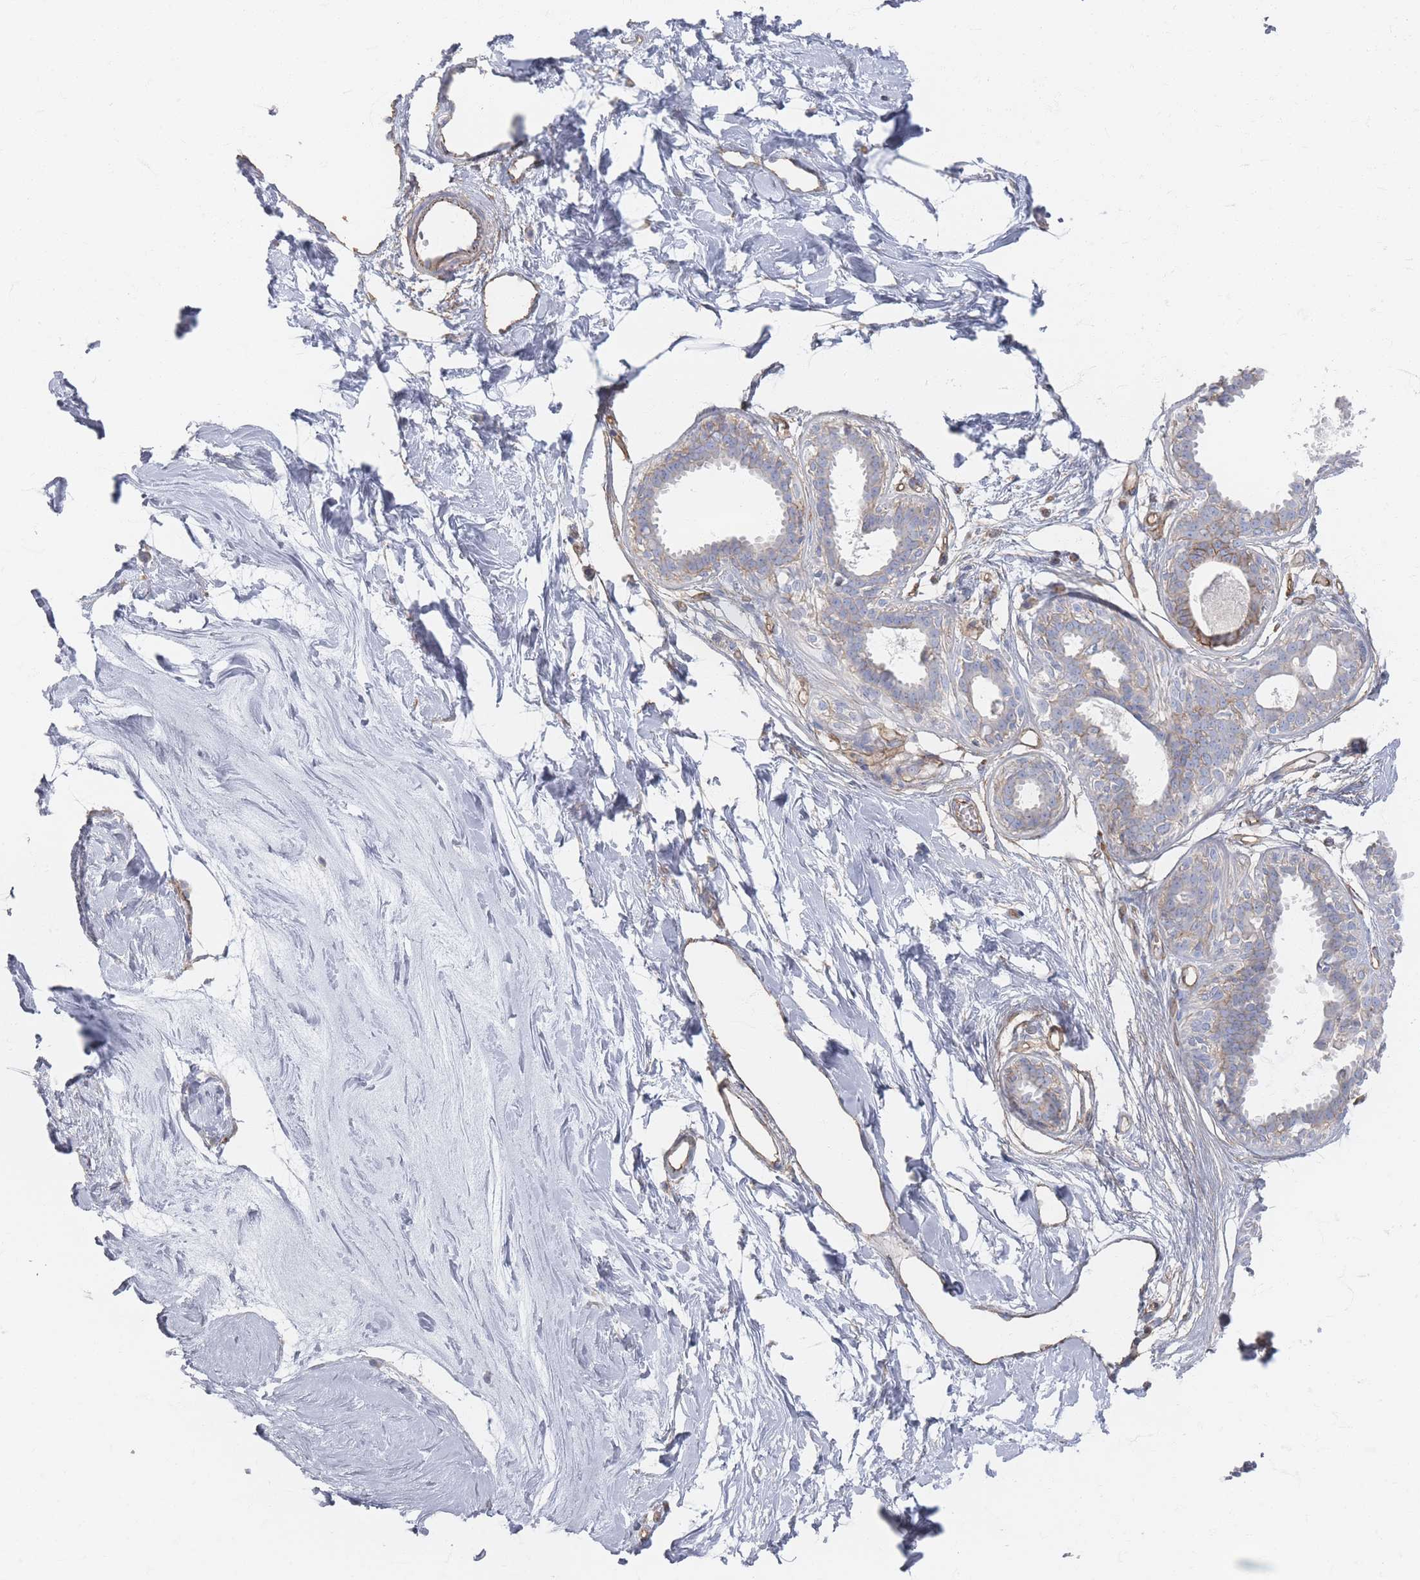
{"staining": {"intensity": "negative", "quantity": "none", "location": "none"}, "tissue": "breast", "cell_type": "Adipocytes", "image_type": "normal", "snomed": [{"axis": "morphology", "description": "Normal tissue, NOS"}, {"axis": "topography", "description": "Breast"}], "caption": "Image shows no significant protein staining in adipocytes of normal breast. (Brightfield microscopy of DAB immunohistochemistry at high magnification).", "gene": "GNB1", "patient": {"sex": "female", "age": 45}}